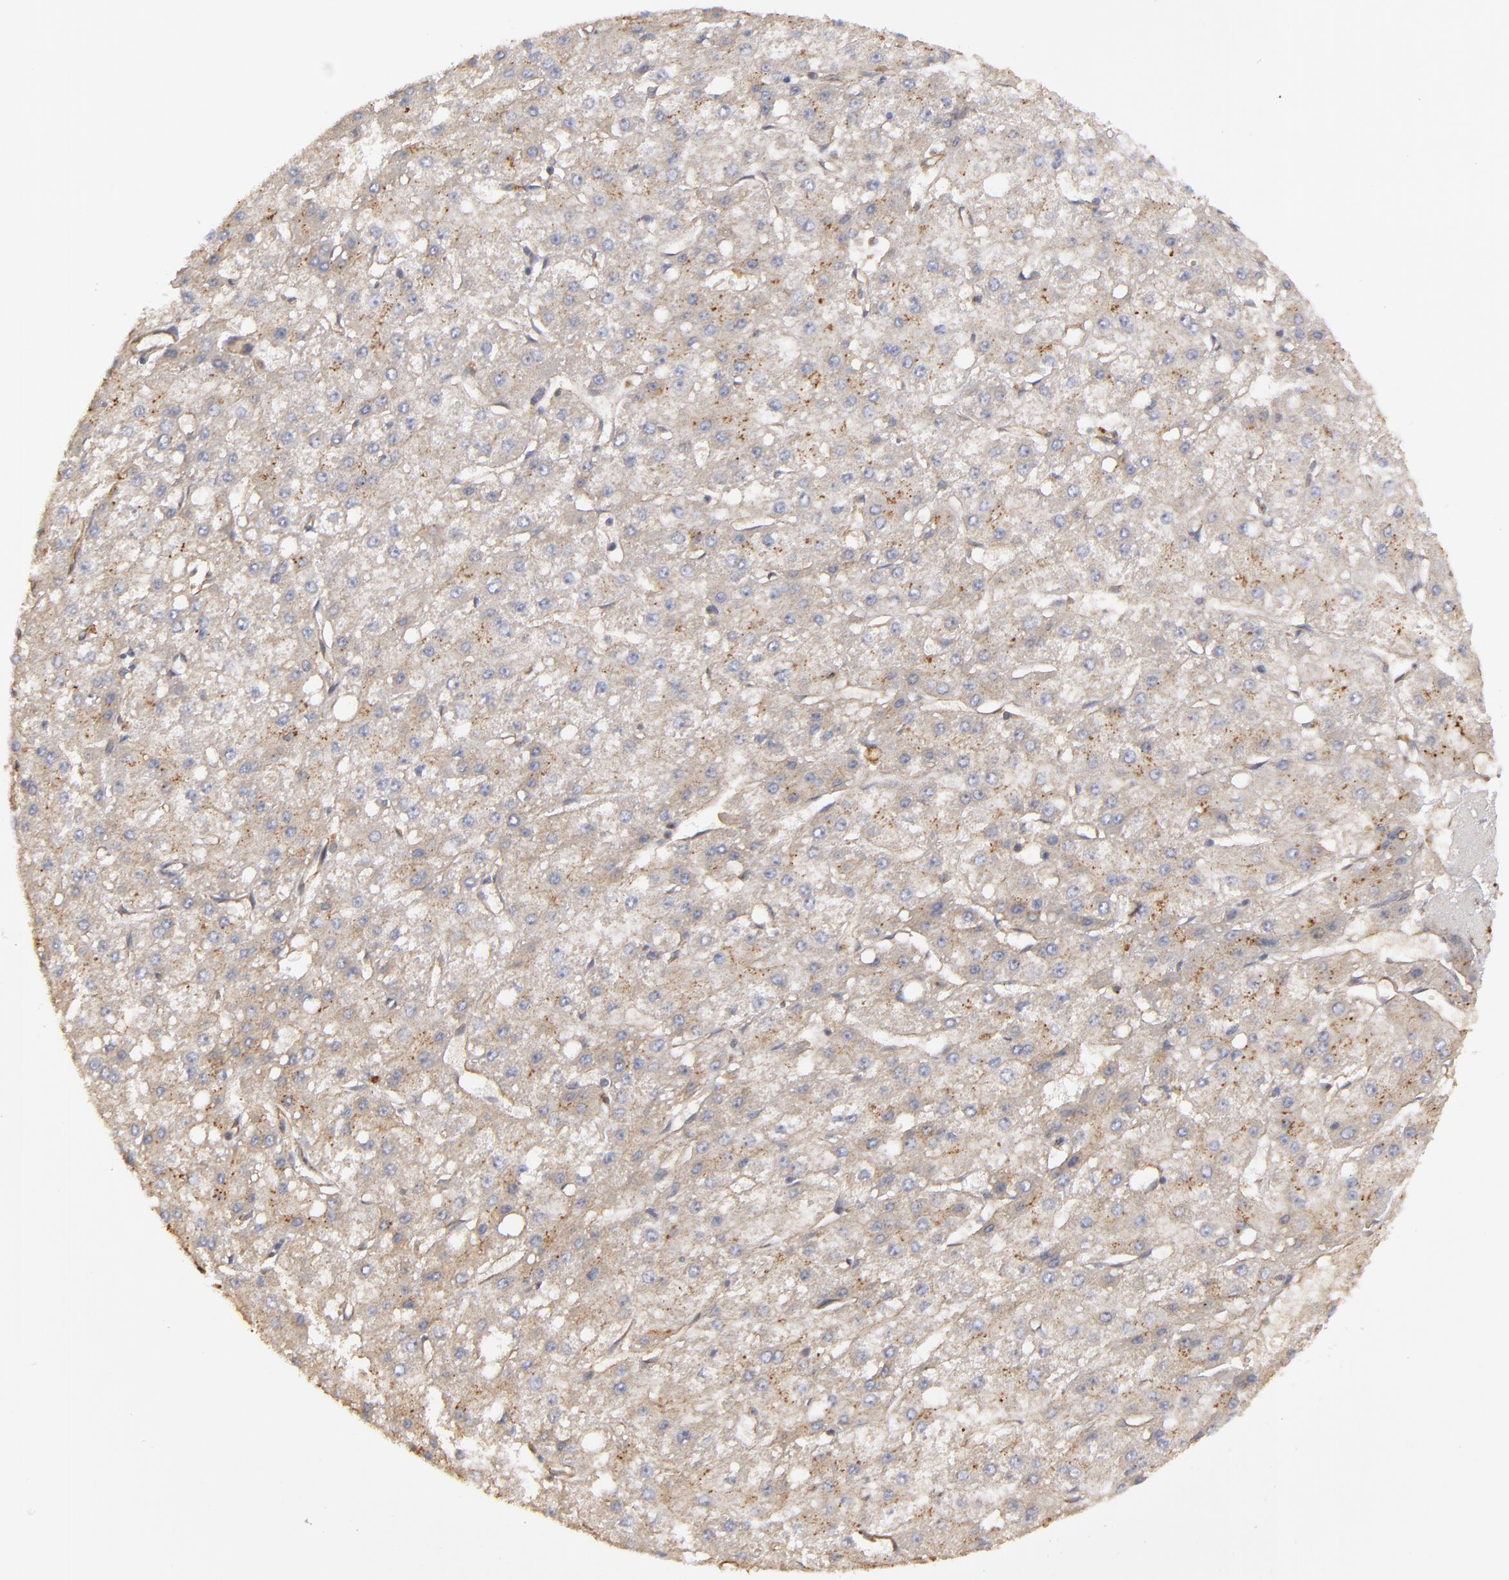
{"staining": {"intensity": "moderate", "quantity": ">75%", "location": "cytoplasmic/membranous"}, "tissue": "liver cancer", "cell_type": "Tumor cells", "image_type": "cancer", "snomed": [{"axis": "morphology", "description": "Carcinoma, Hepatocellular, NOS"}, {"axis": "topography", "description": "Liver"}], "caption": "Immunohistochemical staining of liver hepatocellular carcinoma exhibits moderate cytoplasmic/membranous protein expression in about >75% of tumor cells. Using DAB (brown) and hematoxylin (blue) stains, captured at high magnification using brightfield microscopy.", "gene": "DMD", "patient": {"sex": "female", "age": 52}}